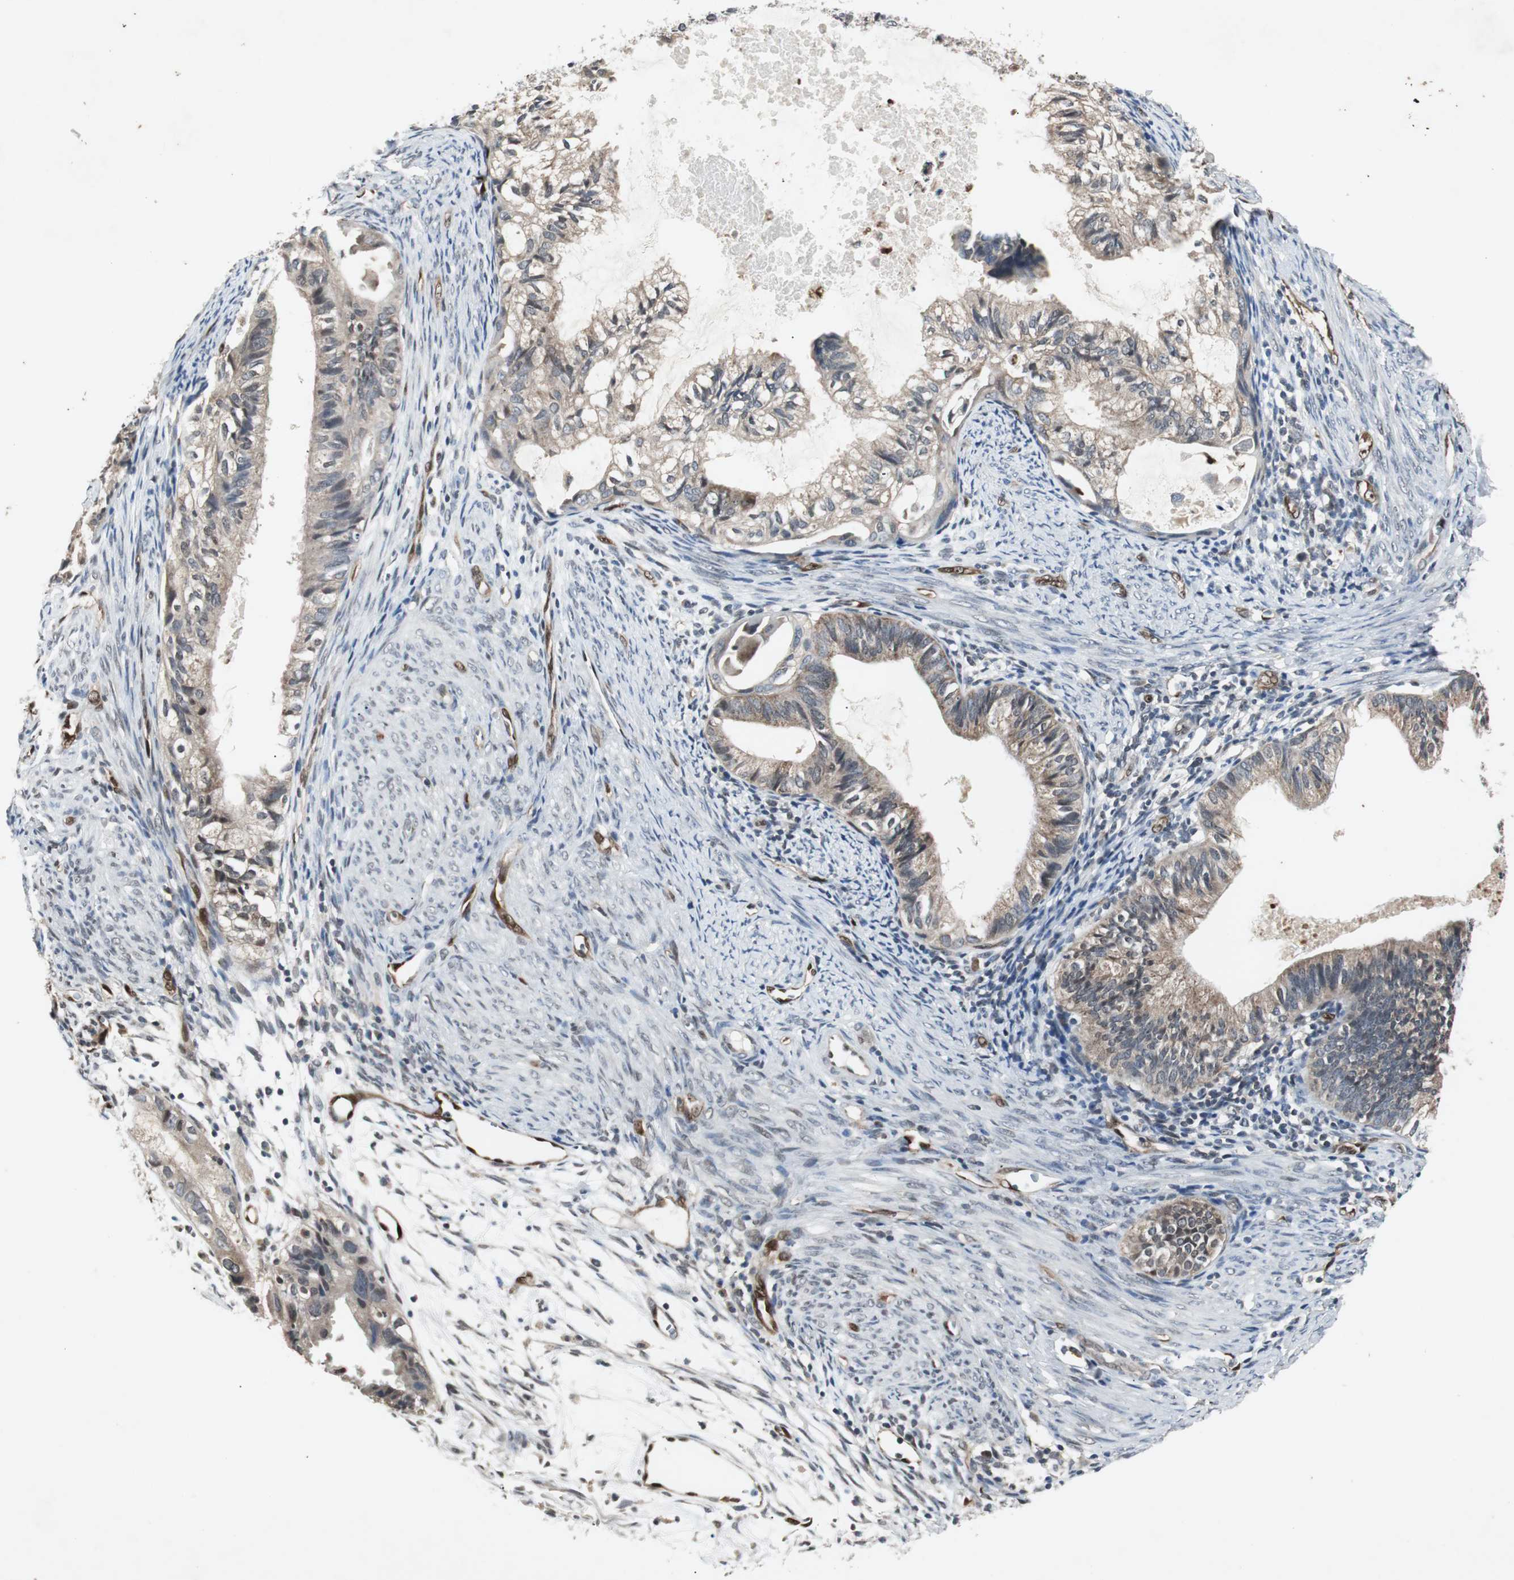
{"staining": {"intensity": "weak", "quantity": ">75%", "location": "cytoplasmic/membranous"}, "tissue": "cervical cancer", "cell_type": "Tumor cells", "image_type": "cancer", "snomed": [{"axis": "morphology", "description": "Normal tissue, NOS"}, {"axis": "morphology", "description": "Adenocarcinoma, NOS"}, {"axis": "topography", "description": "Cervix"}, {"axis": "topography", "description": "Endometrium"}], "caption": "Human cervical cancer stained with a protein marker exhibits weak staining in tumor cells.", "gene": "SMAD1", "patient": {"sex": "female", "age": 86}}